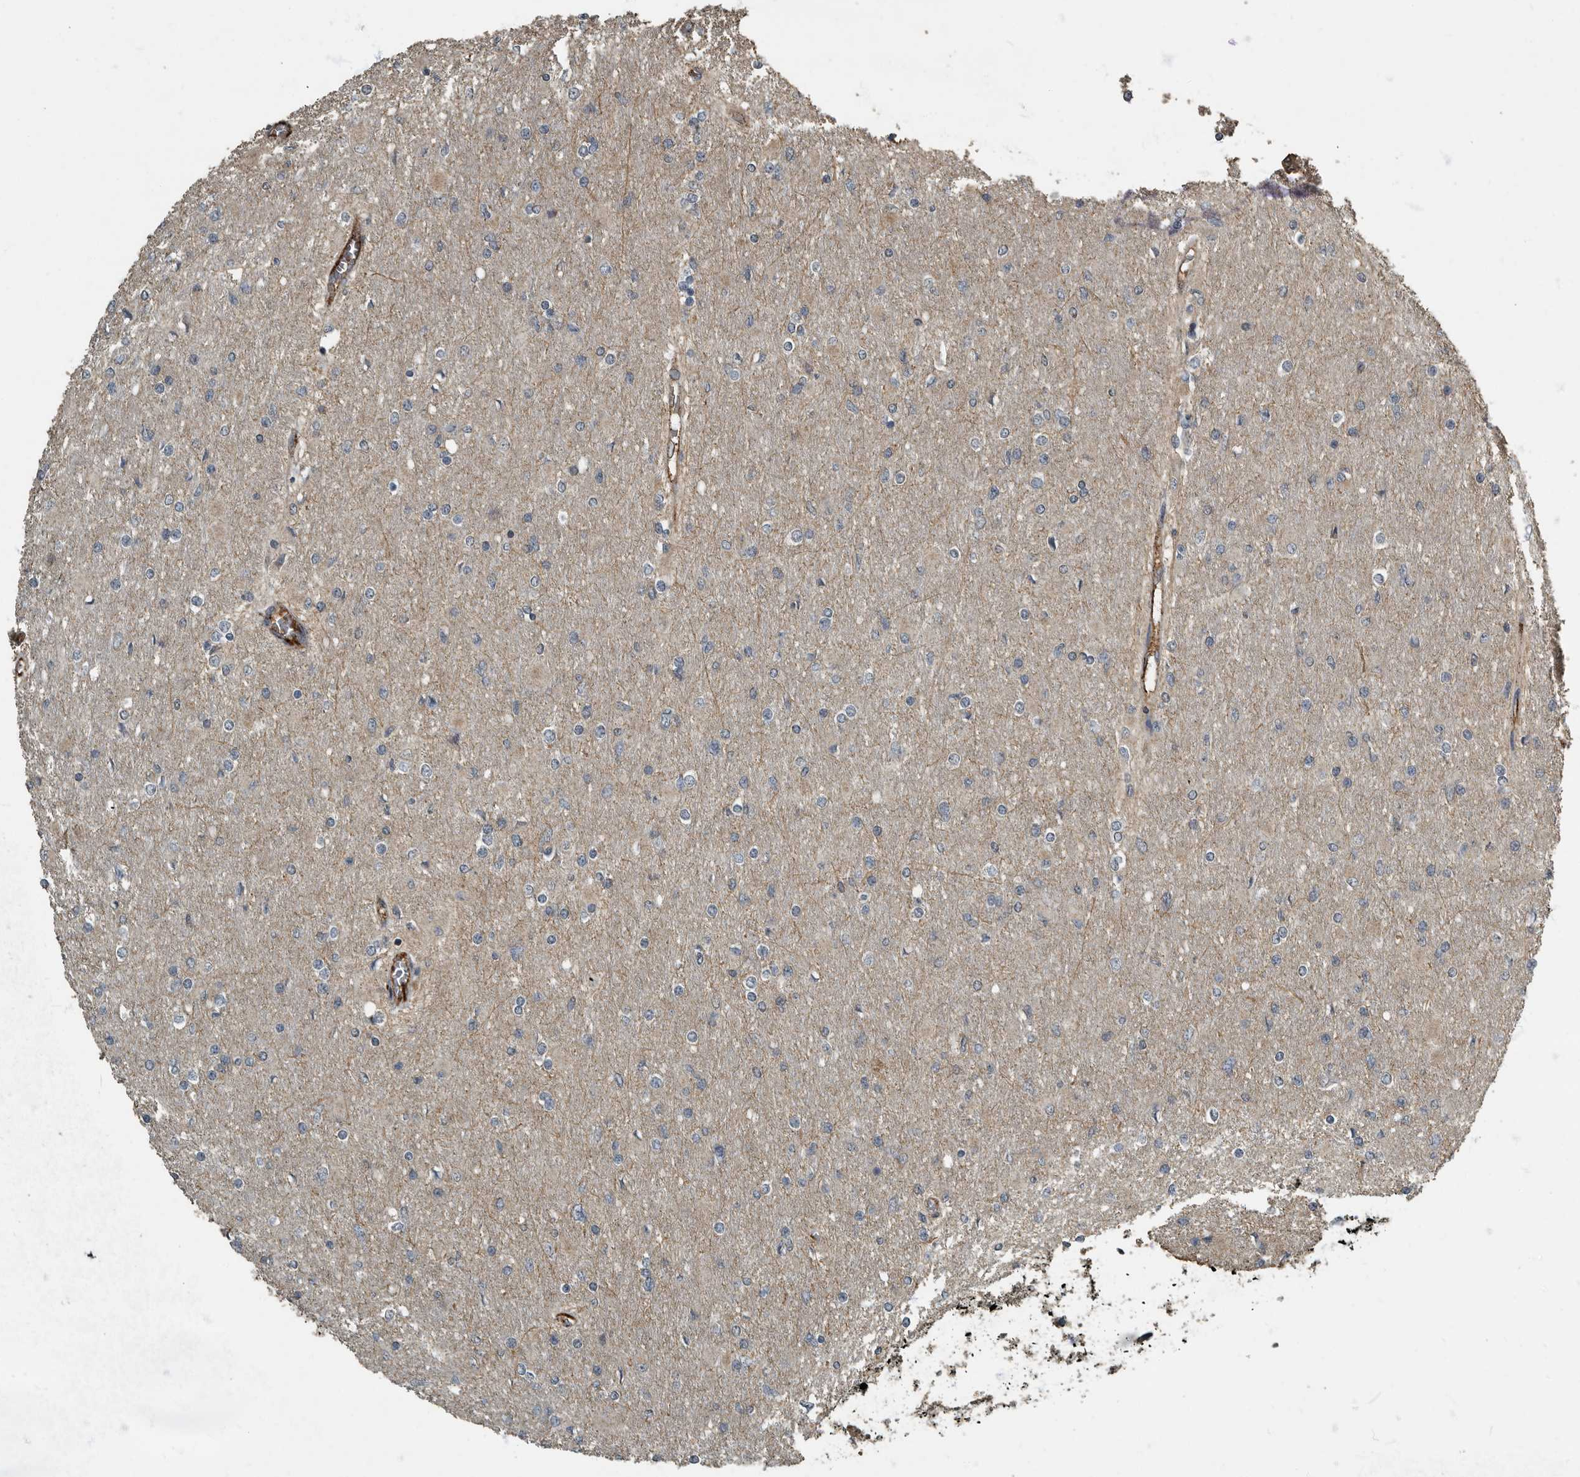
{"staining": {"intensity": "negative", "quantity": "none", "location": "none"}, "tissue": "glioma", "cell_type": "Tumor cells", "image_type": "cancer", "snomed": [{"axis": "morphology", "description": "Glioma, malignant, High grade"}, {"axis": "topography", "description": "Cerebral cortex"}], "caption": "This is an IHC image of high-grade glioma (malignant). There is no expression in tumor cells.", "gene": "IL15RA", "patient": {"sex": "female", "age": 36}}